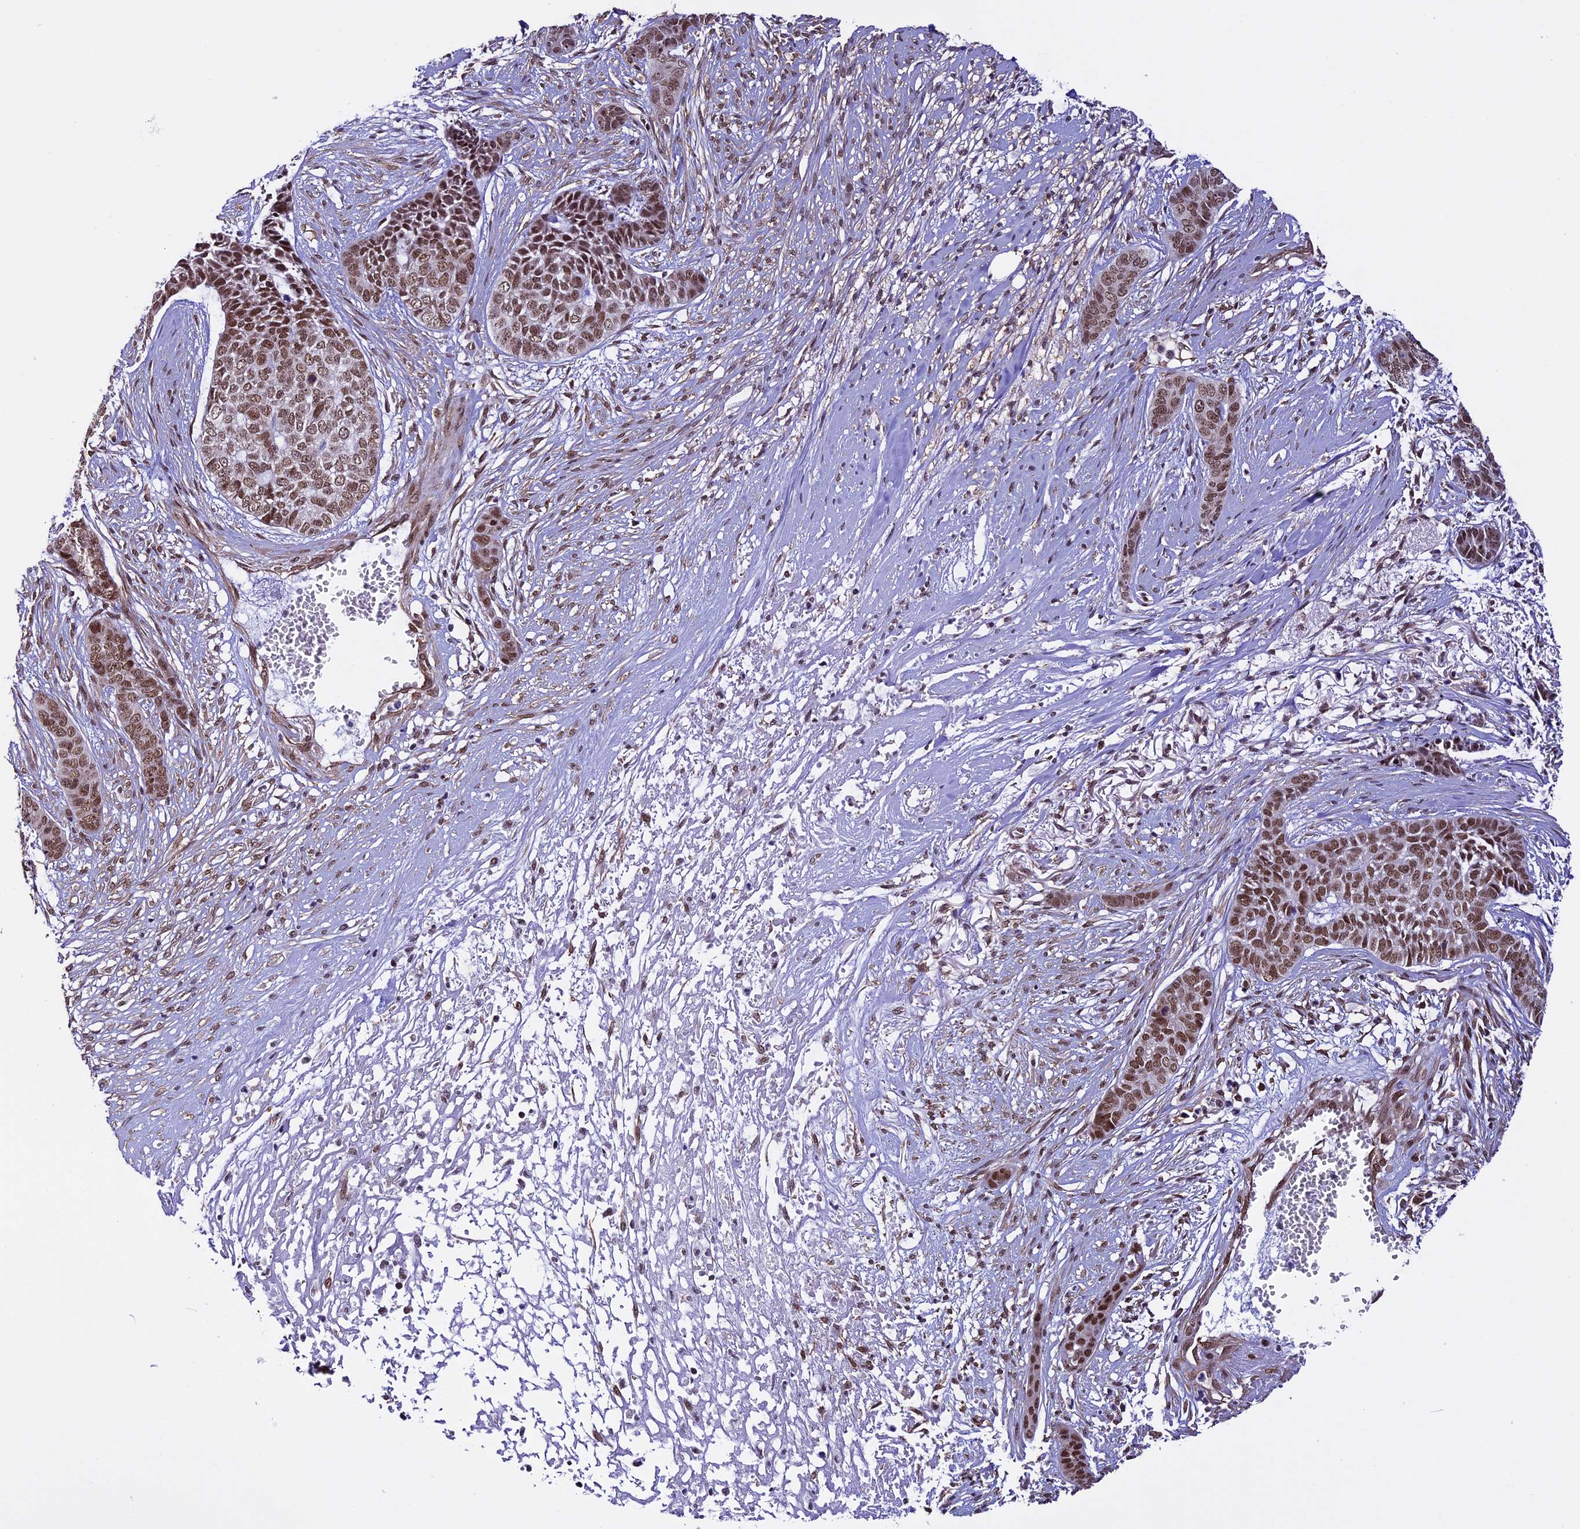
{"staining": {"intensity": "moderate", "quantity": ">75%", "location": "nuclear"}, "tissue": "skin cancer", "cell_type": "Tumor cells", "image_type": "cancer", "snomed": [{"axis": "morphology", "description": "Basal cell carcinoma"}, {"axis": "topography", "description": "Skin"}], "caption": "Moderate nuclear expression for a protein is identified in about >75% of tumor cells of skin cancer (basal cell carcinoma) using IHC.", "gene": "MPHOSPH8", "patient": {"sex": "female", "age": 64}}